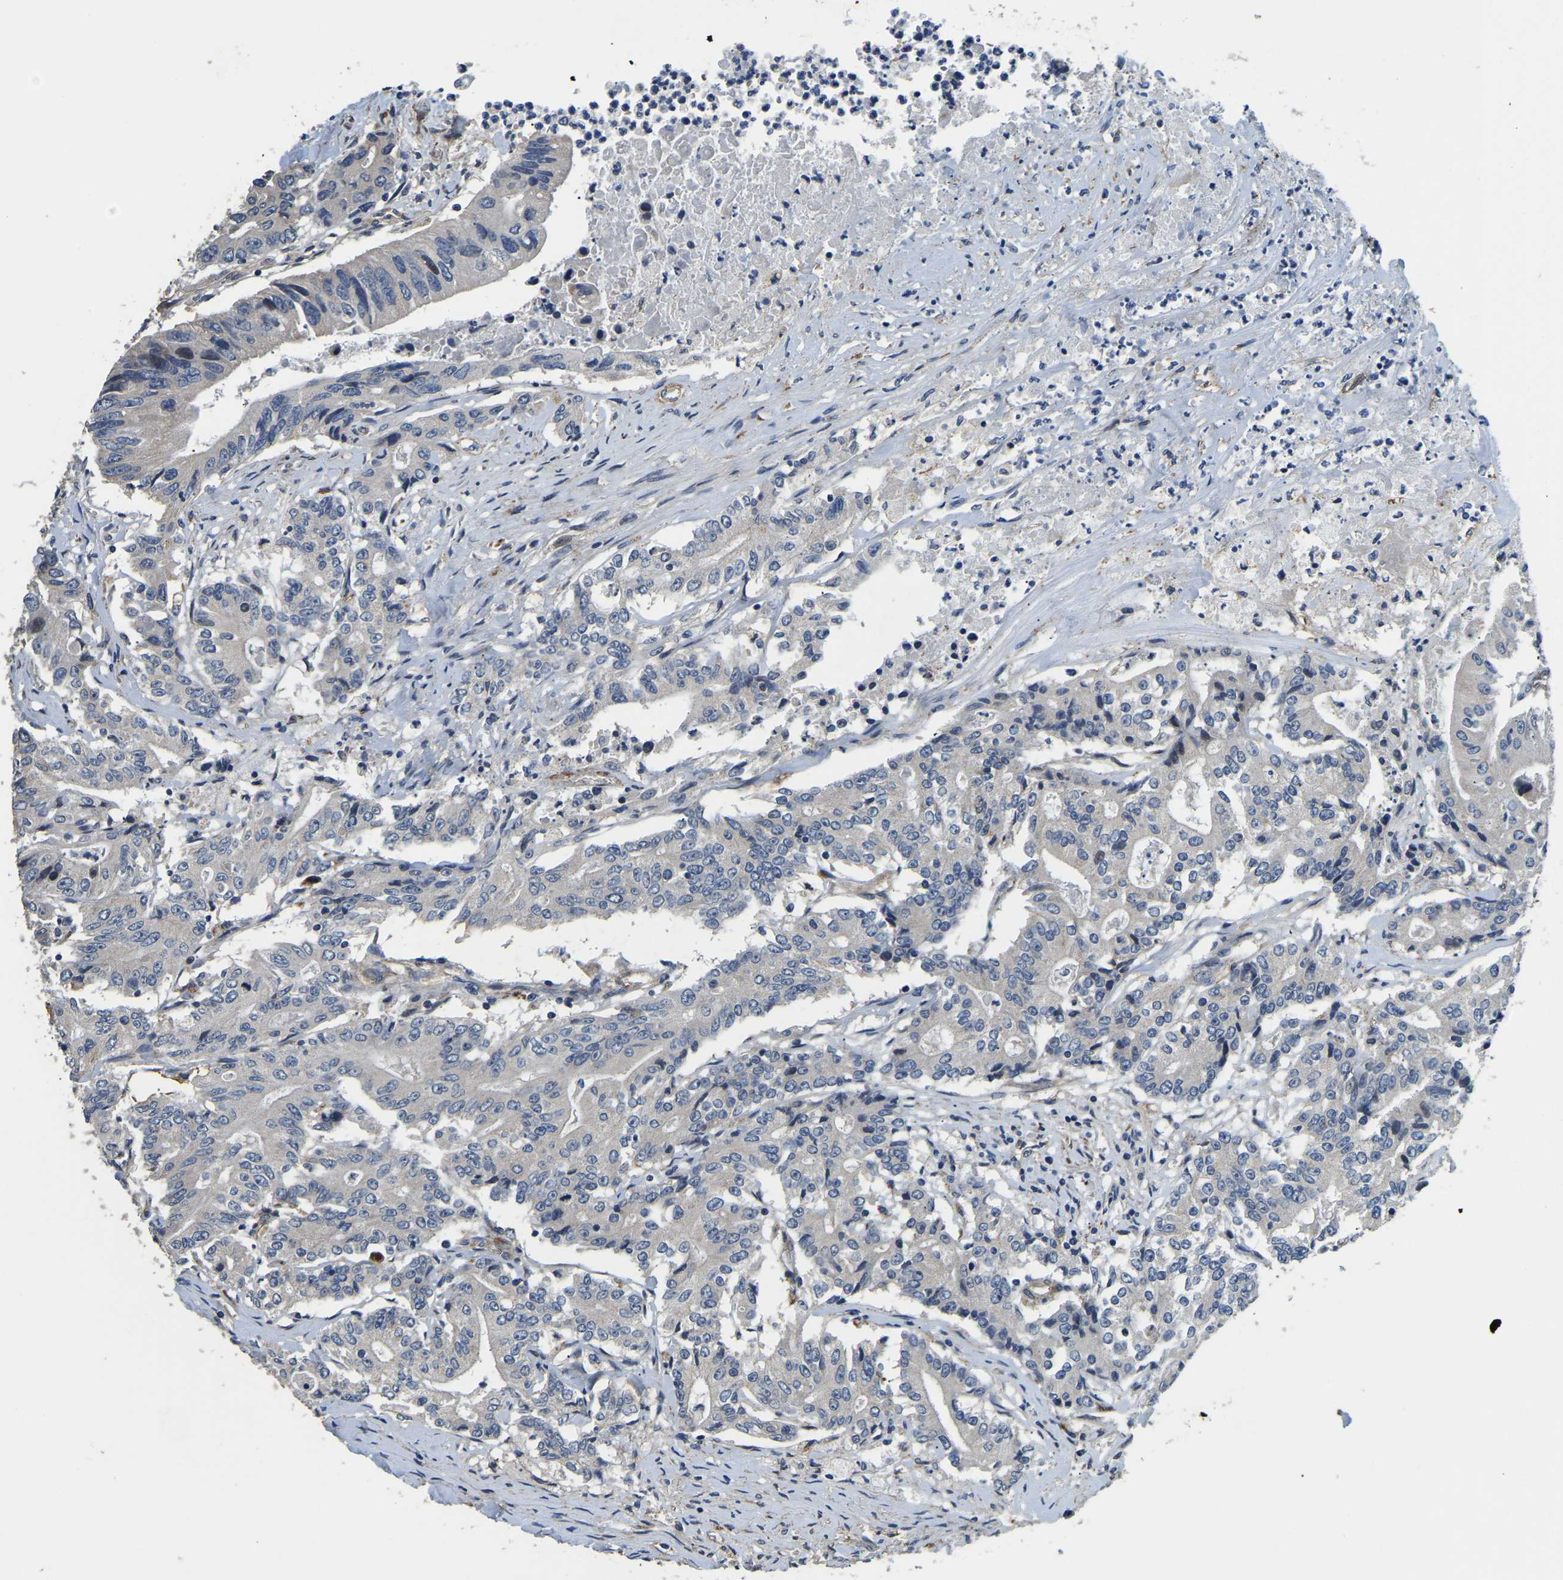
{"staining": {"intensity": "negative", "quantity": "none", "location": "none"}, "tissue": "colorectal cancer", "cell_type": "Tumor cells", "image_type": "cancer", "snomed": [{"axis": "morphology", "description": "Adenocarcinoma, NOS"}, {"axis": "topography", "description": "Colon"}], "caption": "Histopathology image shows no protein expression in tumor cells of colorectal cancer (adenocarcinoma) tissue.", "gene": "RNF39", "patient": {"sex": "female", "age": 77}}